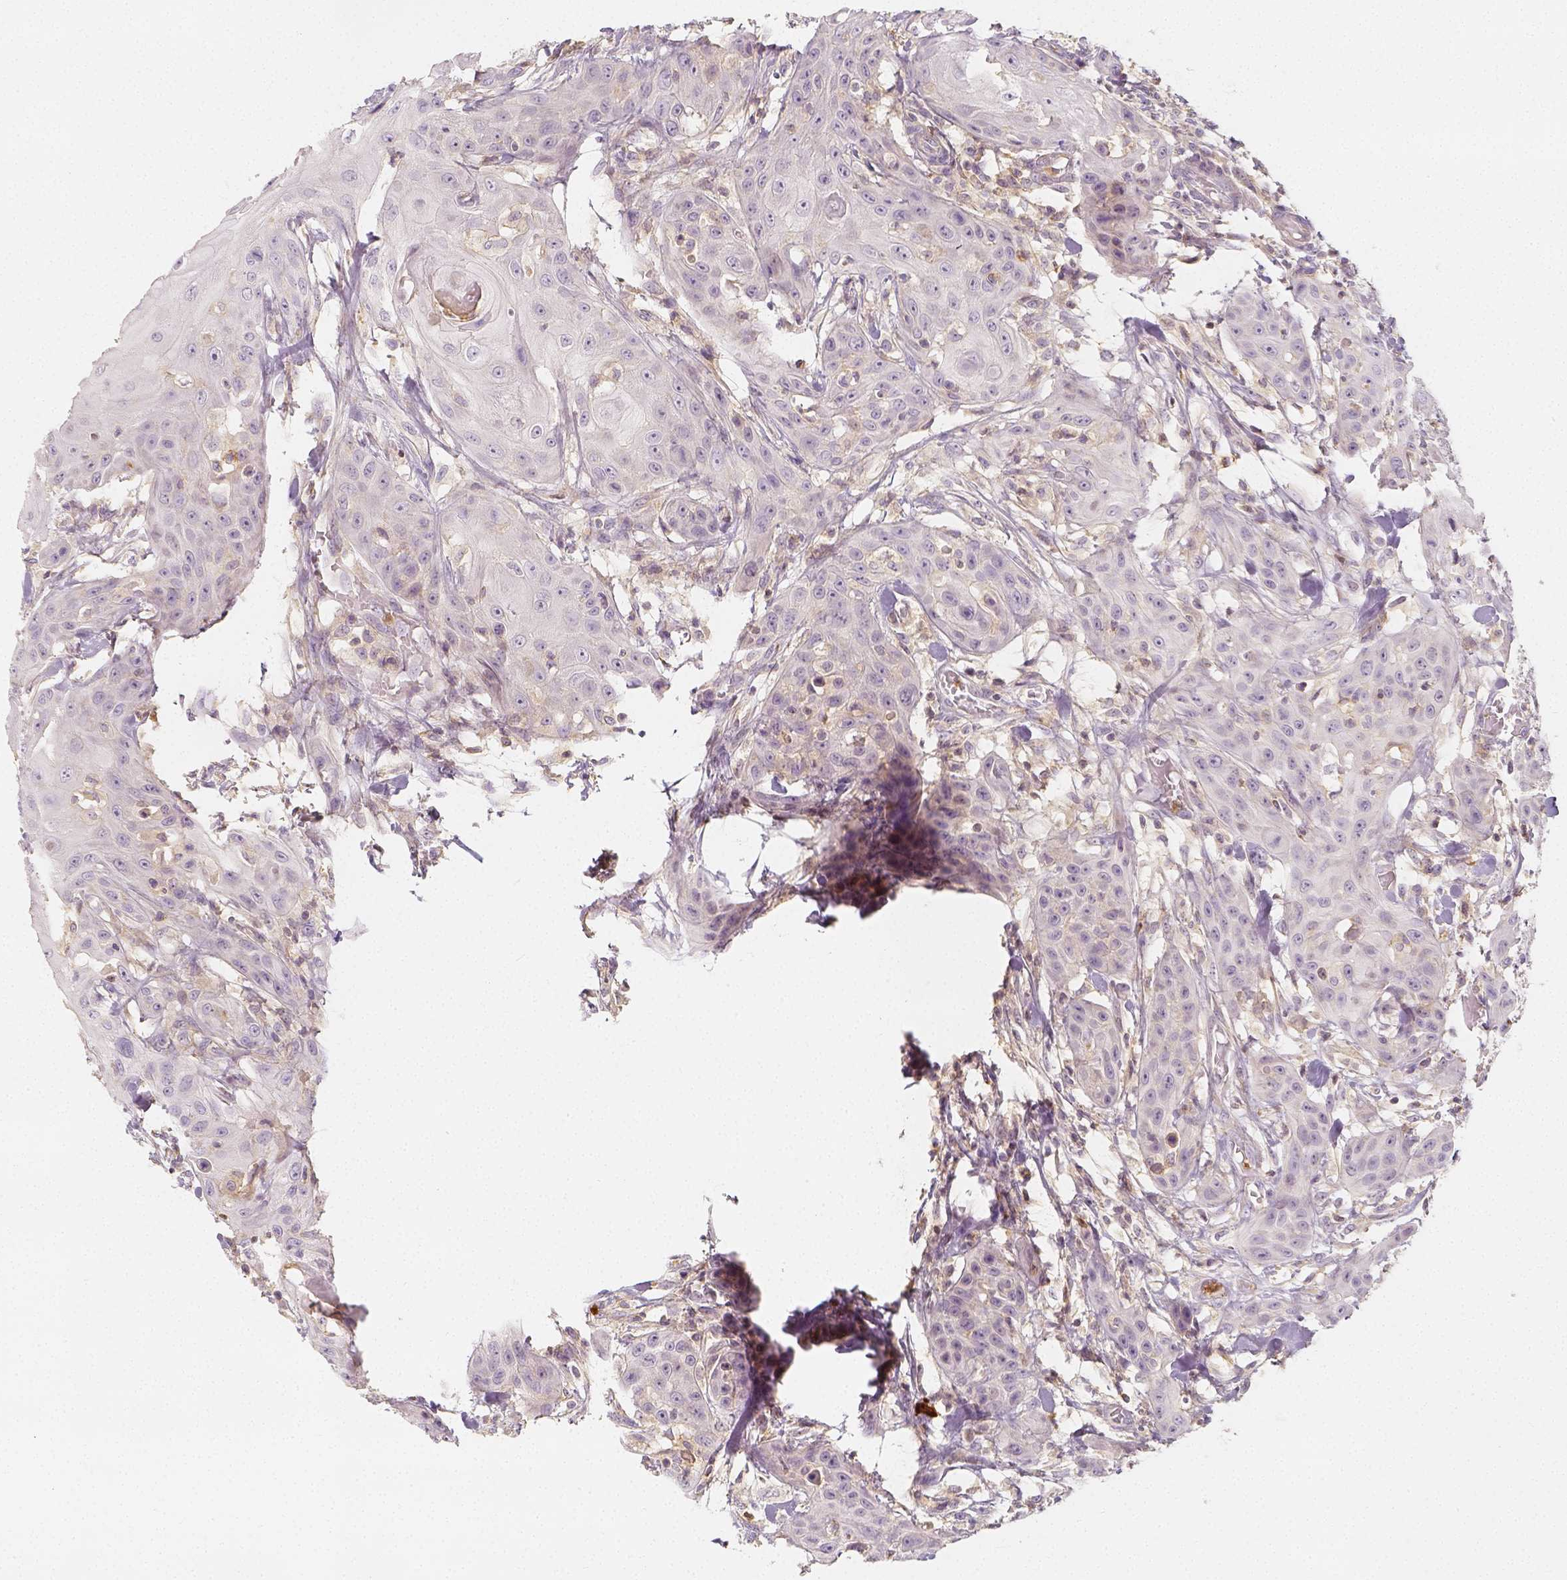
{"staining": {"intensity": "negative", "quantity": "none", "location": "none"}, "tissue": "head and neck cancer", "cell_type": "Tumor cells", "image_type": "cancer", "snomed": [{"axis": "morphology", "description": "Squamous cell carcinoma, NOS"}, {"axis": "topography", "description": "Oral tissue"}, {"axis": "topography", "description": "Head-Neck"}], "caption": "IHC micrograph of neoplastic tissue: head and neck cancer (squamous cell carcinoma) stained with DAB demonstrates no significant protein positivity in tumor cells.", "gene": "PTPRJ", "patient": {"sex": "female", "age": 55}}